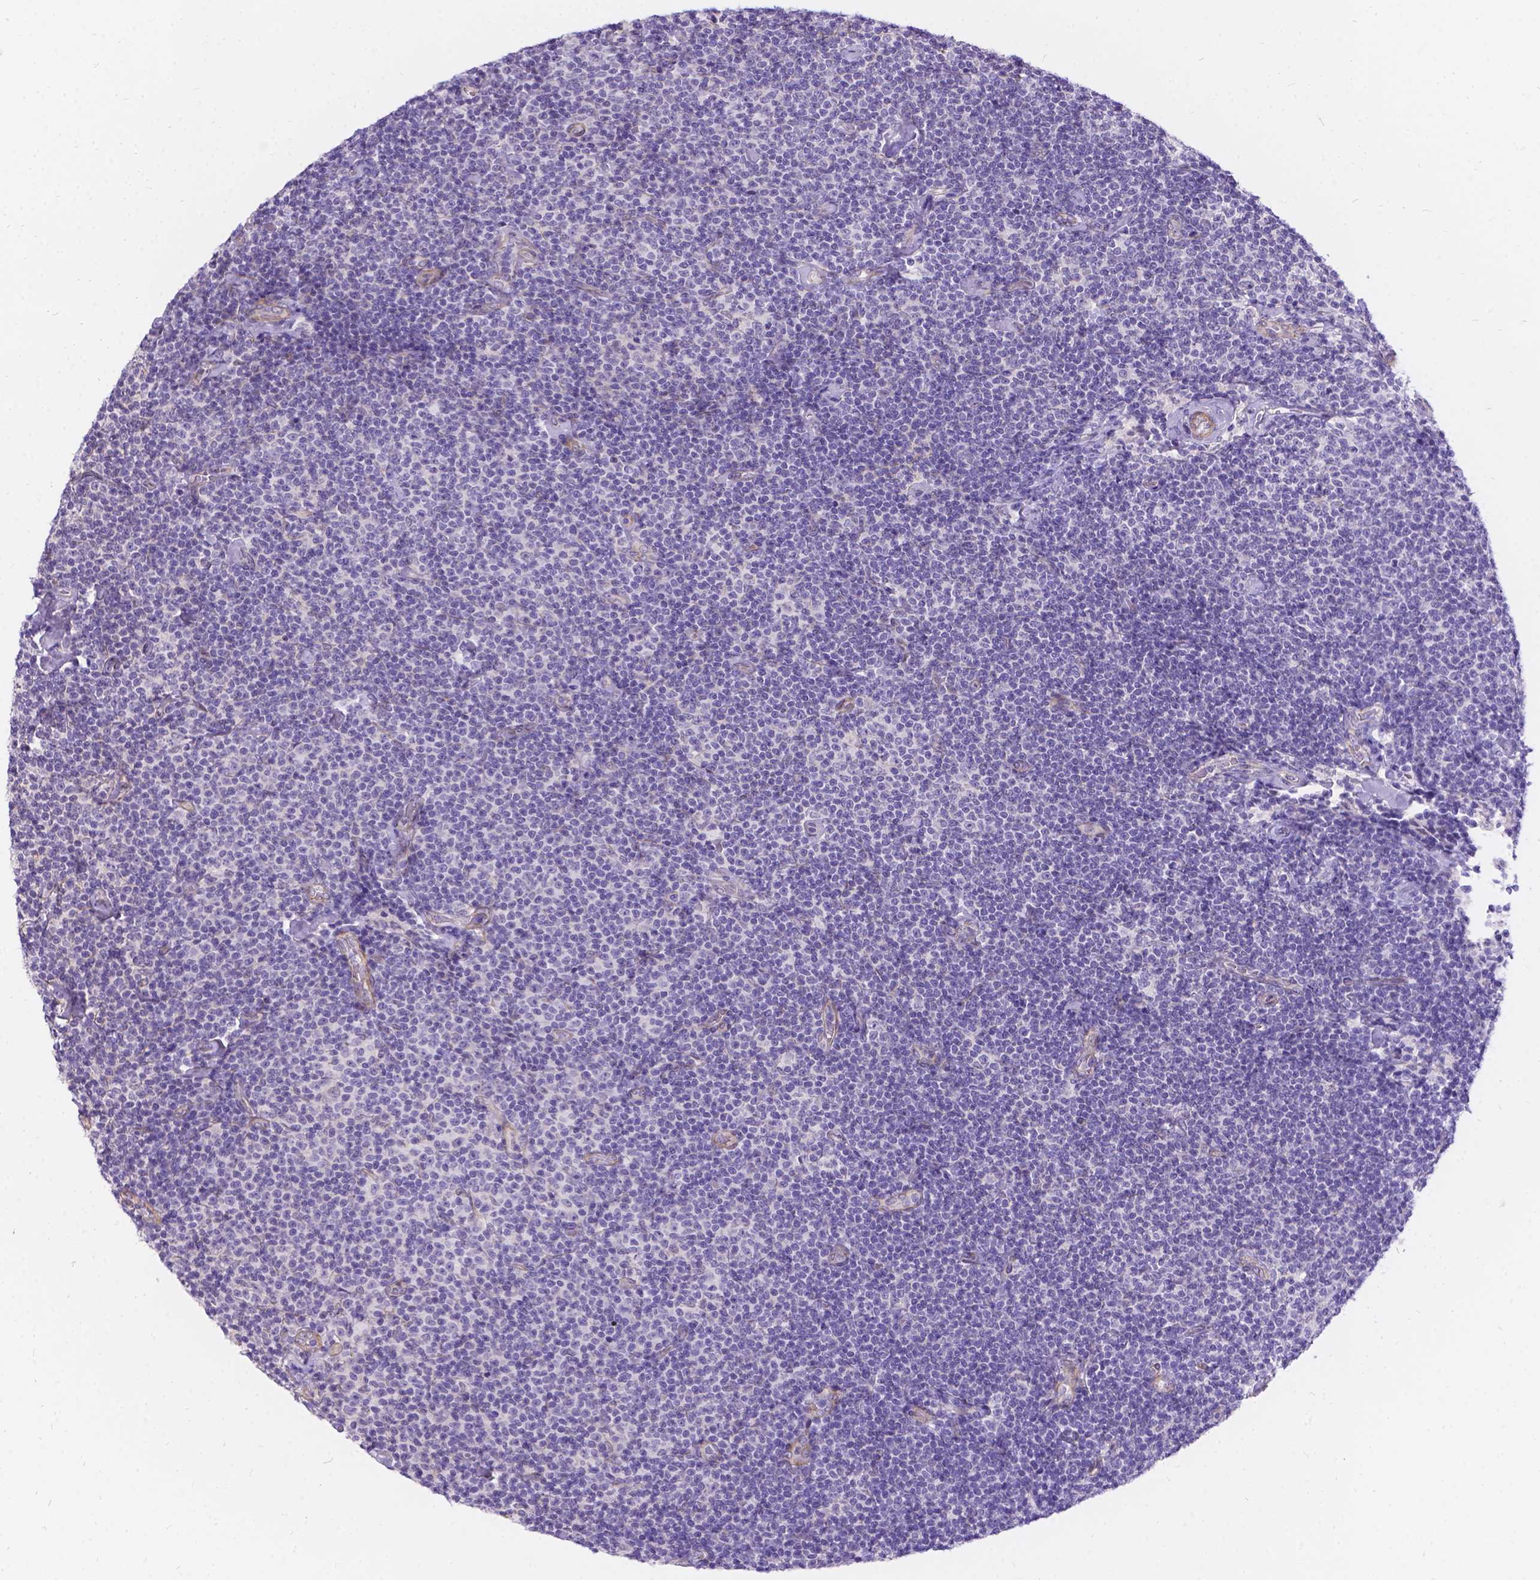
{"staining": {"intensity": "negative", "quantity": "none", "location": "none"}, "tissue": "lymphoma", "cell_type": "Tumor cells", "image_type": "cancer", "snomed": [{"axis": "morphology", "description": "Malignant lymphoma, non-Hodgkin's type, Low grade"}, {"axis": "topography", "description": "Lymph node"}], "caption": "Immunohistochemistry image of low-grade malignant lymphoma, non-Hodgkin's type stained for a protein (brown), which demonstrates no staining in tumor cells. (DAB immunohistochemistry (IHC) with hematoxylin counter stain).", "gene": "PALS1", "patient": {"sex": "male", "age": 81}}